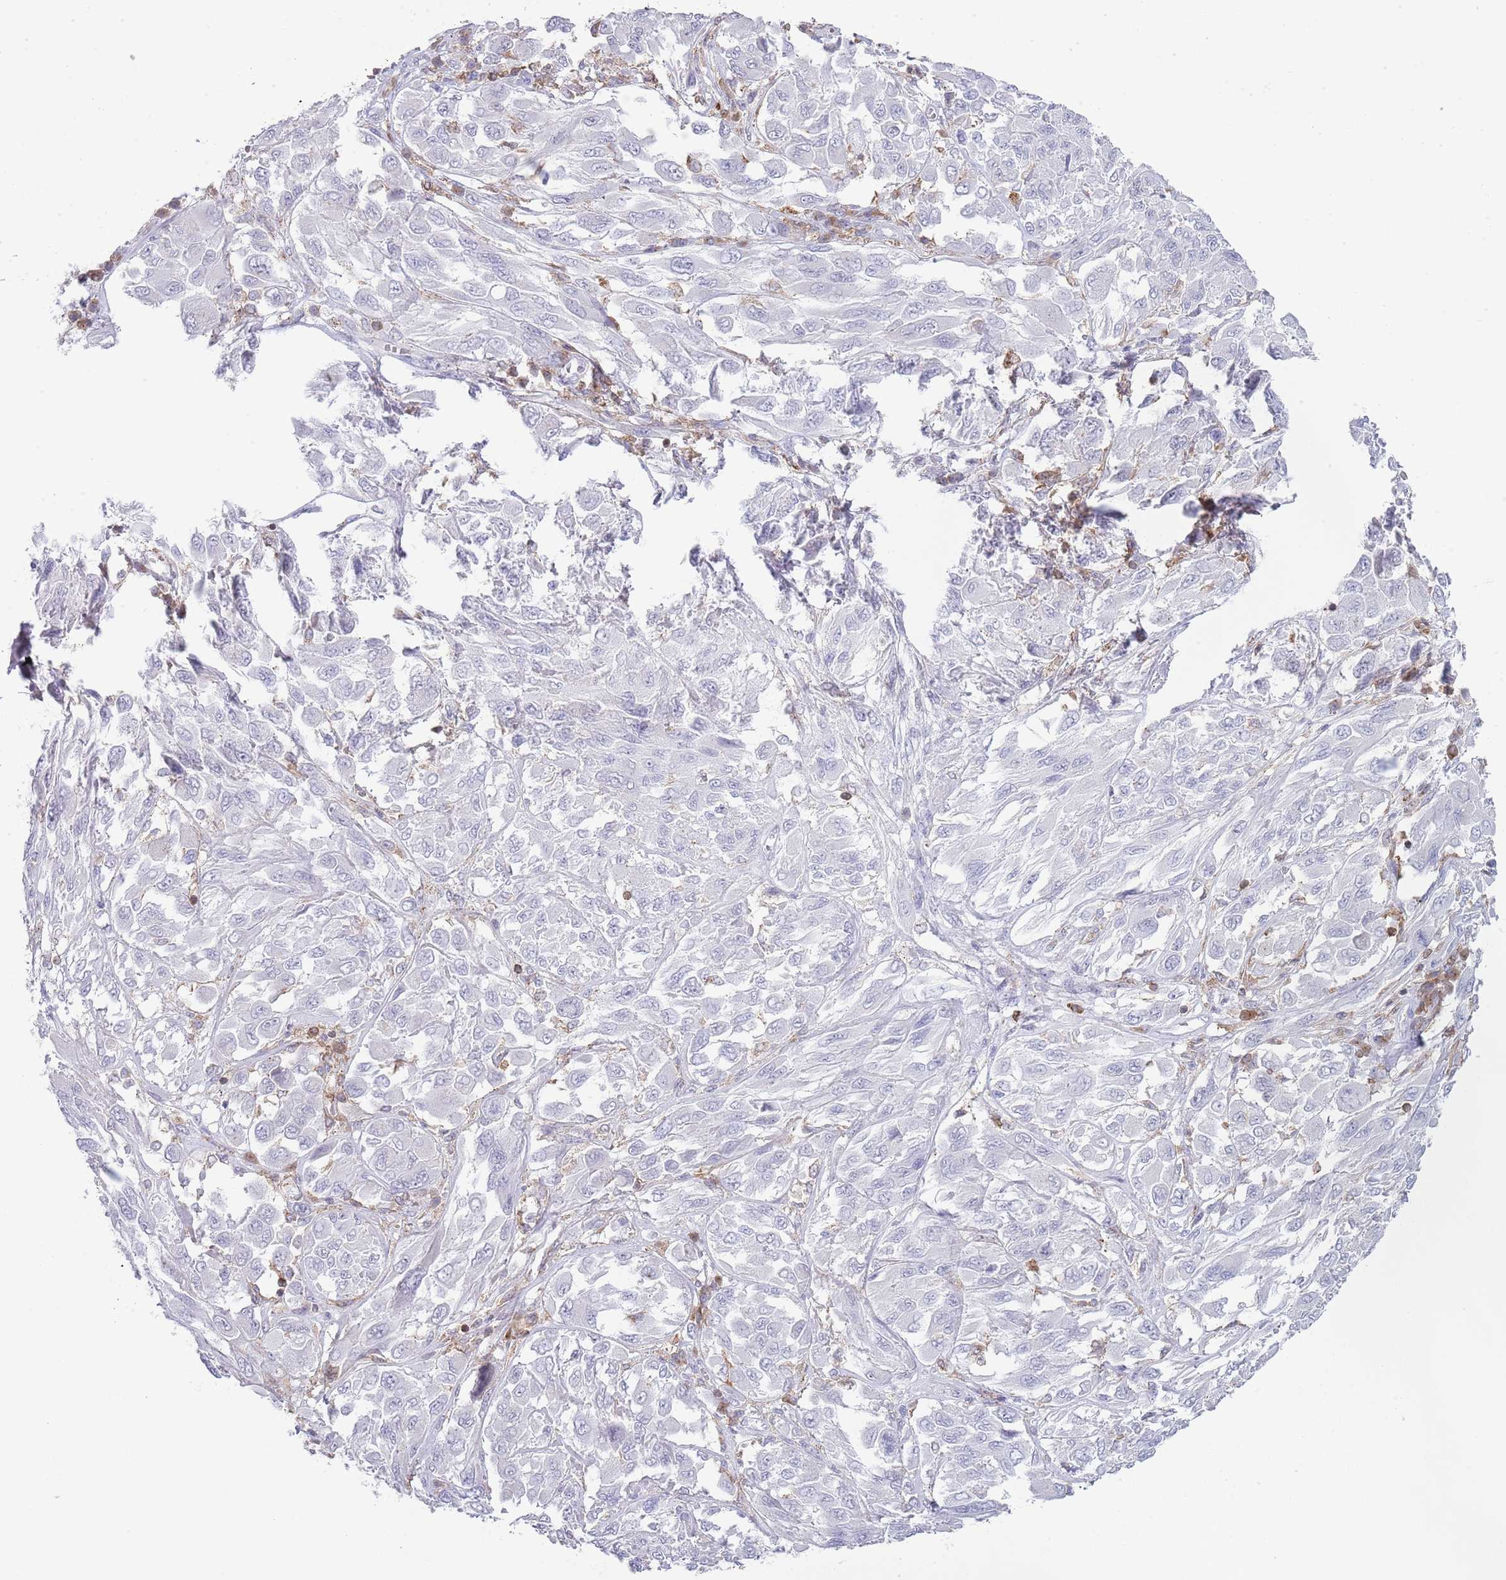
{"staining": {"intensity": "negative", "quantity": "none", "location": "none"}, "tissue": "melanoma", "cell_type": "Tumor cells", "image_type": "cancer", "snomed": [{"axis": "morphology", "description": "Malignant melanoma, NOS"}, {"axis": "topography", "description": "Skin"}], "caption": "Protein analysis of malignant melanoma demonstrates no significant positivity in tumor cells. (DAB (3,3'-diaminobenzidine) immunohistochemistry, high magnification).", "gene": "LPXN", "patient": {"sex": "female", "age": 91}}